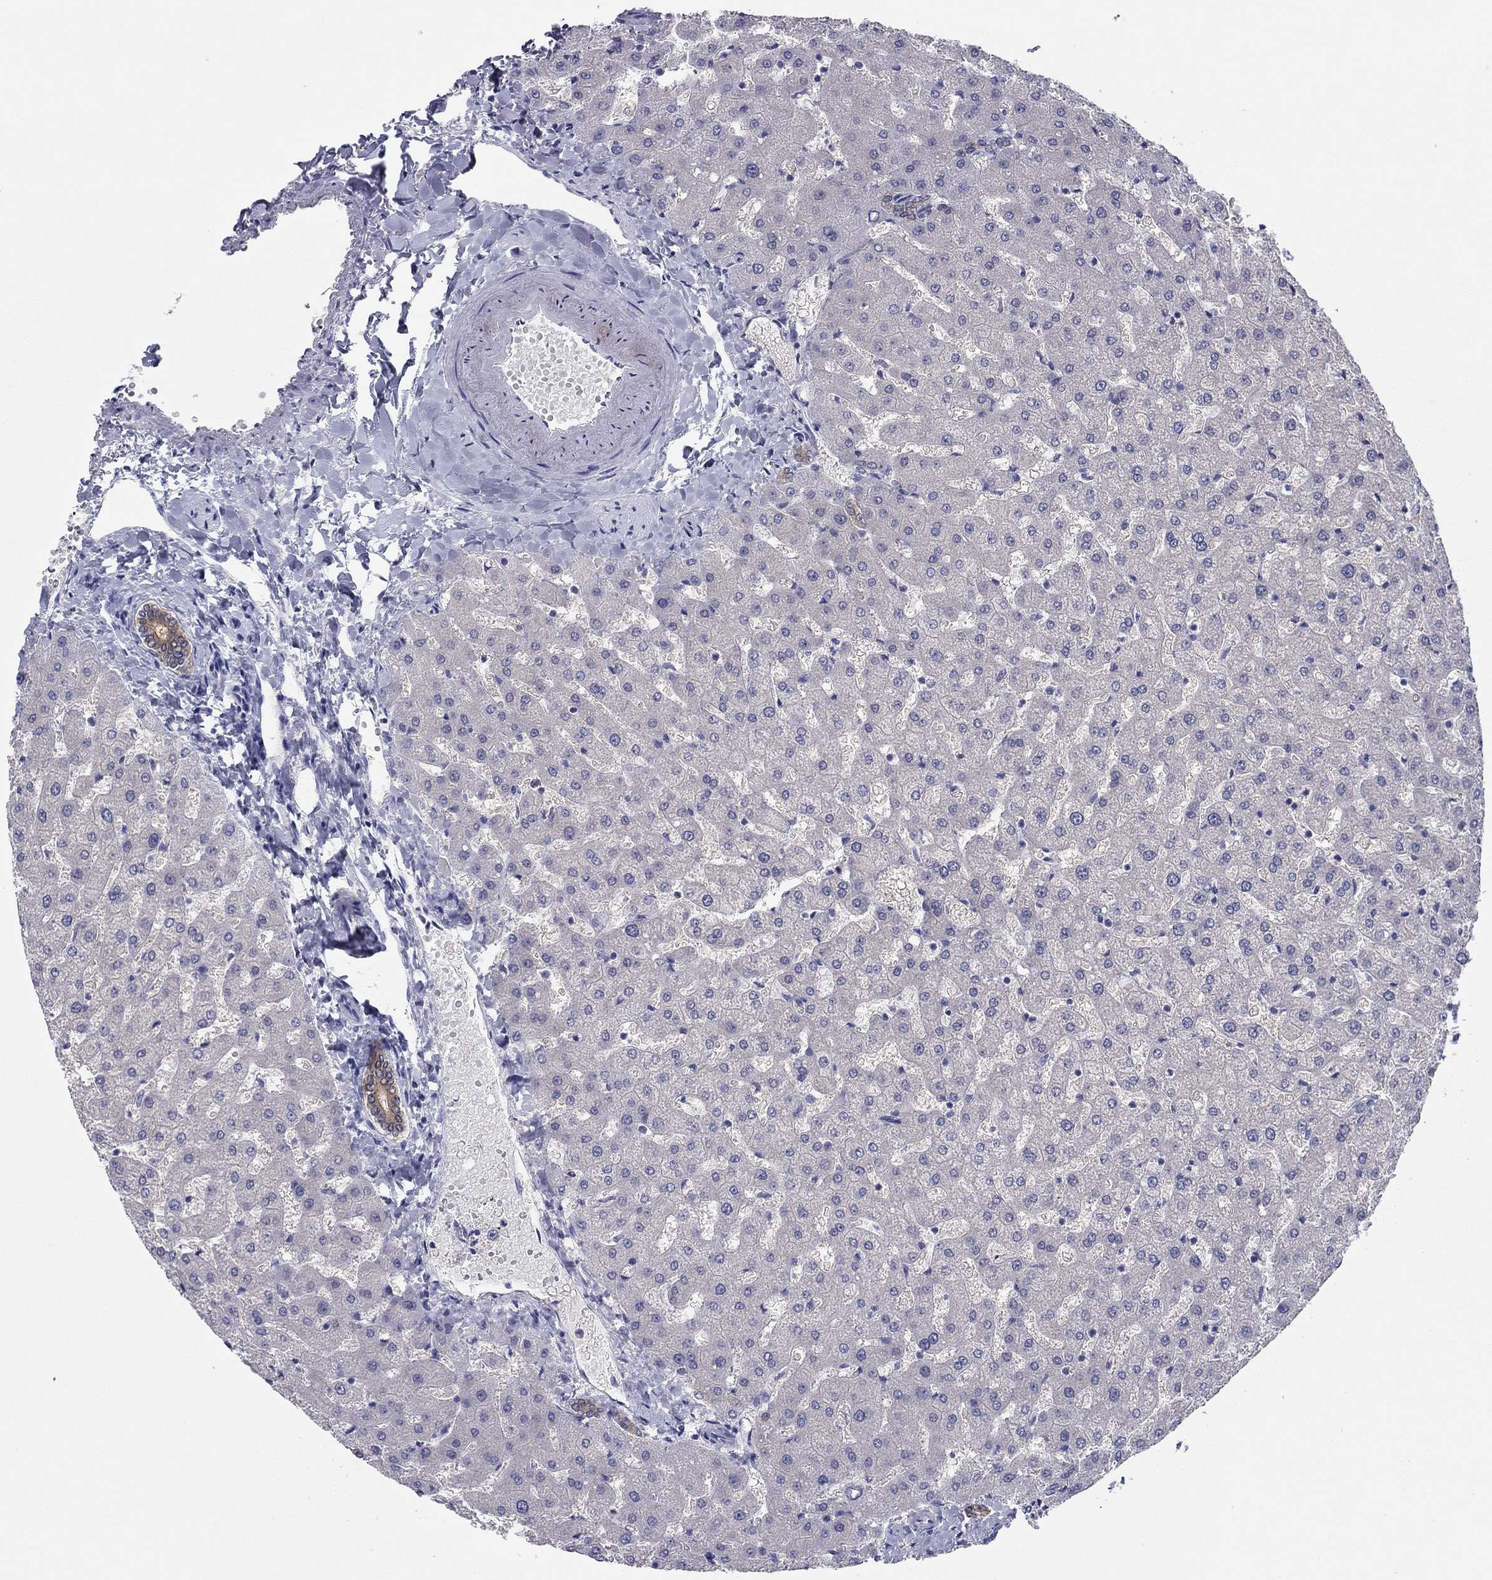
{"staining": {"intensity": "weak", "quantity": ">75%", "location": "cytoplasmic/membranous"}, "tissue": "liver", "cell_type": "Cholangiocytes", "image_type": "normal", "snomed": [{"axis": "morphology", "description": "Normal tissue, NOS"}, {"axis": "topography", "description": "Liver"}], "caption": "Brown immunohistochemical staining in normal human liver reveals weak cytoplasmic/membranous staining in approximately >75% of cholangiocytes.", "gene": "PLS1", "patient": {"sex": "female", "age": 50}}